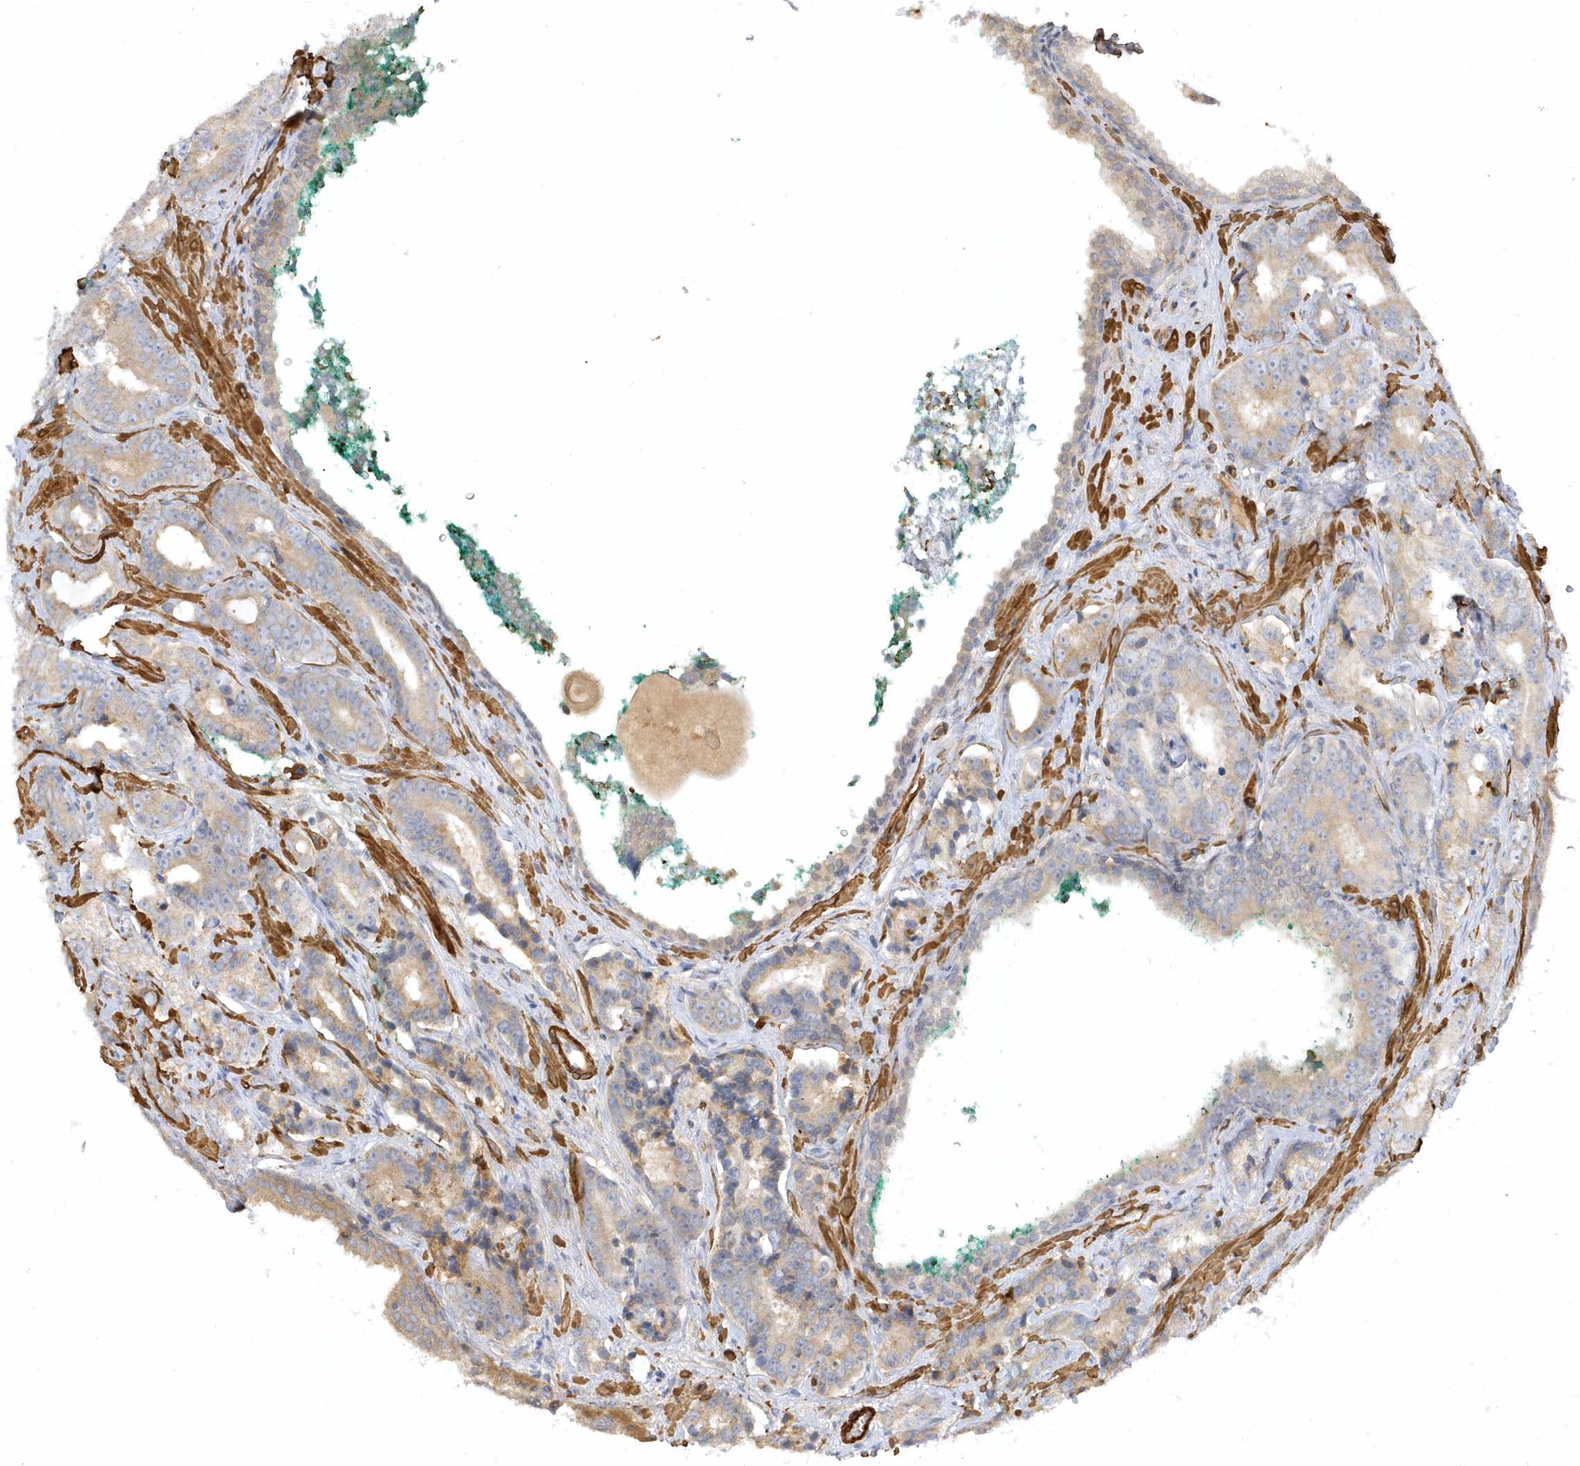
{"staining": {"intensity": "weak", "quantity": "25%-75%", "location": "cytoplasmic/membranous"}, "tissue": "prostate cancer", "cell_type": "Tumor cells", "image_type": "cancer", "snomed": [{"axis": "morphology", "description": "Adenocarcinoma, High grade"}, {"axis": "topography", "description": "Prostate"}], "caption": "Tumor cells exhibit weak cytoplasmic/membranous expression in about 25%-75% of cells in prostate cancer (adenocarcinoma (high-grade)). (brown staining indicates protein expression, while blue staining denotes nuclei).", "gene": "THADA", "patient": {"sex": "male", "age": 62}}